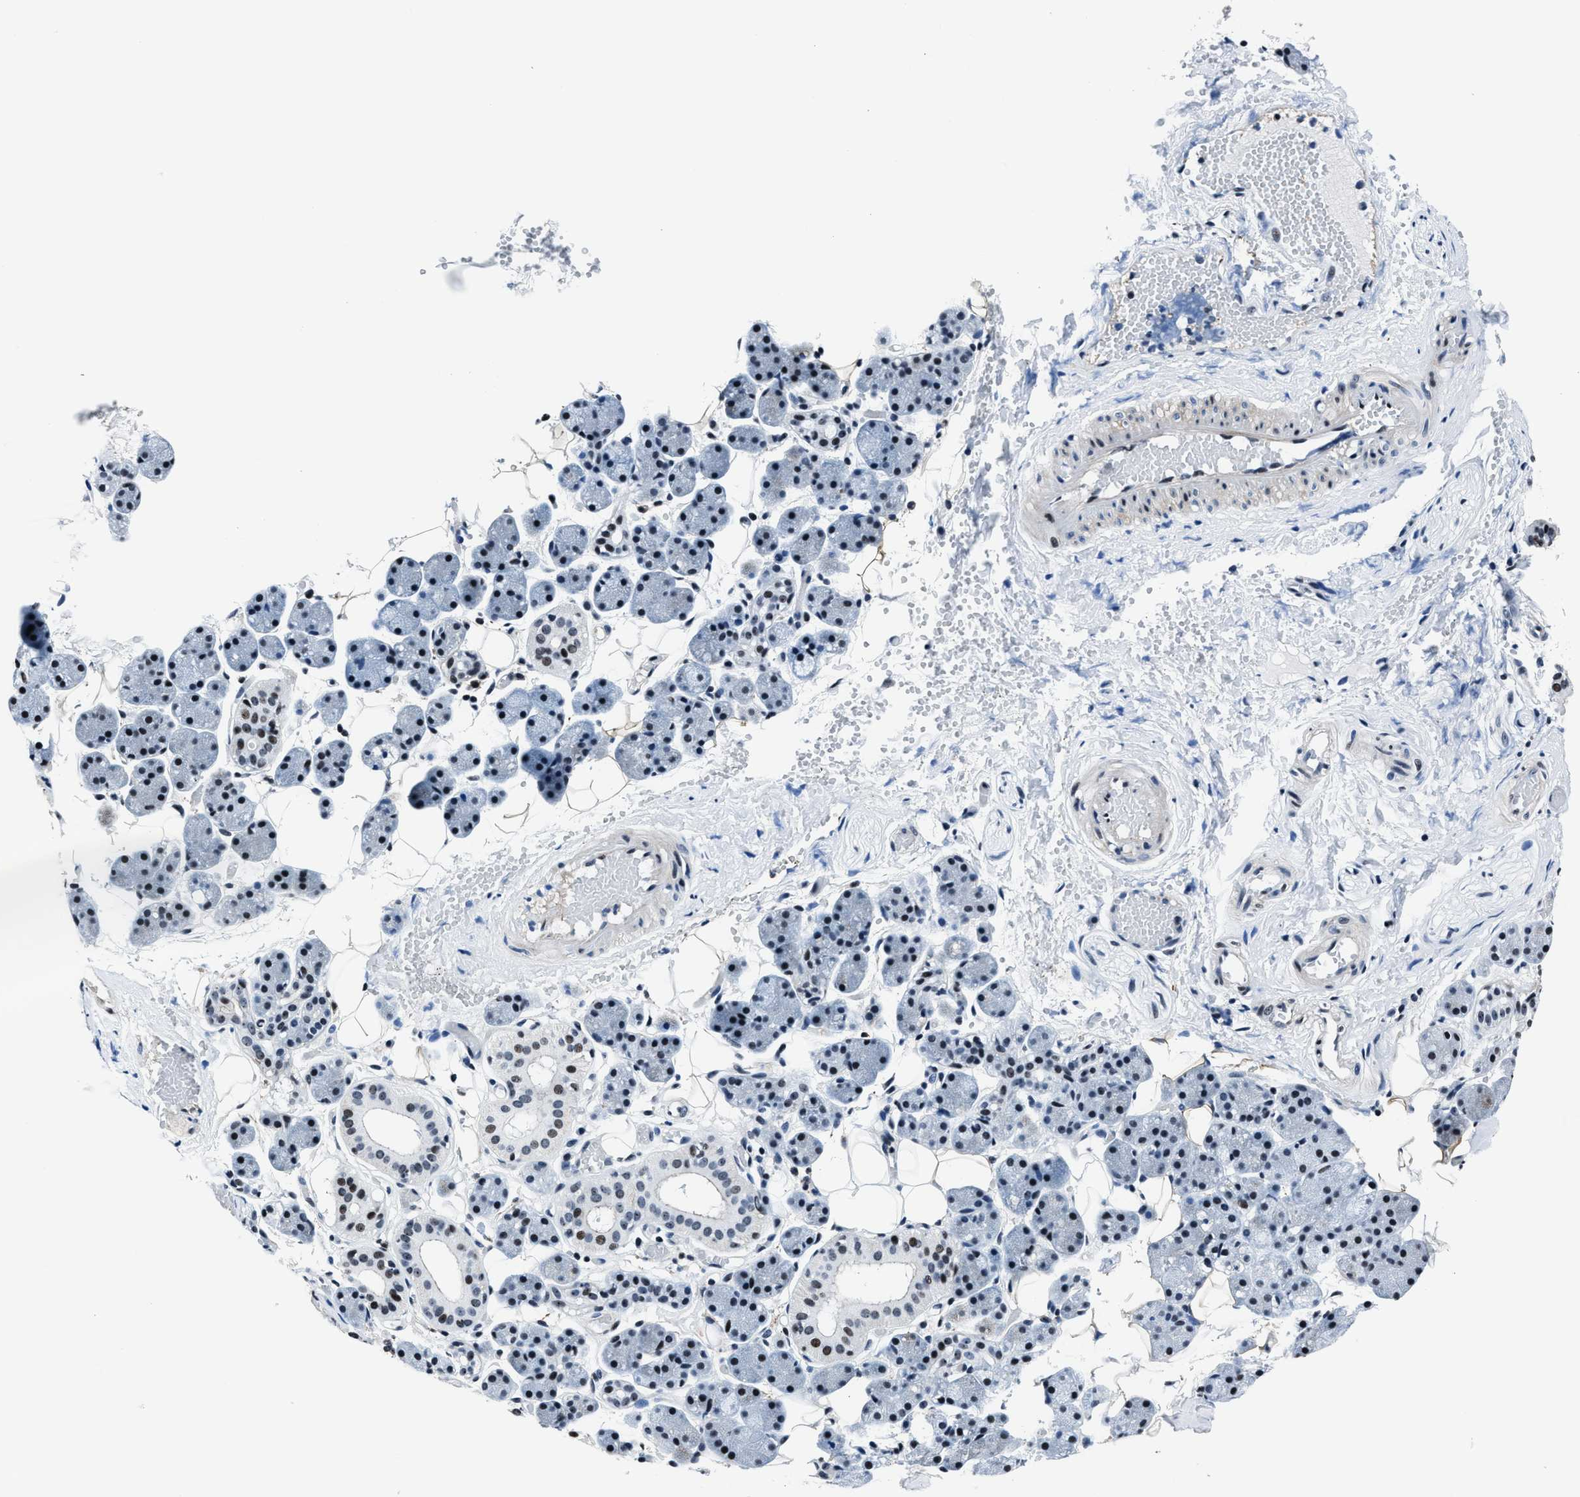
{"staining": {"intensity": "moderate", "quantity": "25%-75%", "location": "nuclear"}, "tissue": "salivary gland", "cell_type": "Glandular cells", "image_type": "normal", "snomed": [{"axis": "morphology", "description": "Normal tissue, NOS"}, {"axis": "topography", "description": "Salivary gland"}], "caption": "Salivary gland stained for a protein (brown) displays moderate nuclear positive staining in about 25%-75% of glandular cells.", "gene": "PPIE", "patient": {"sex": "female", "age": 33}}